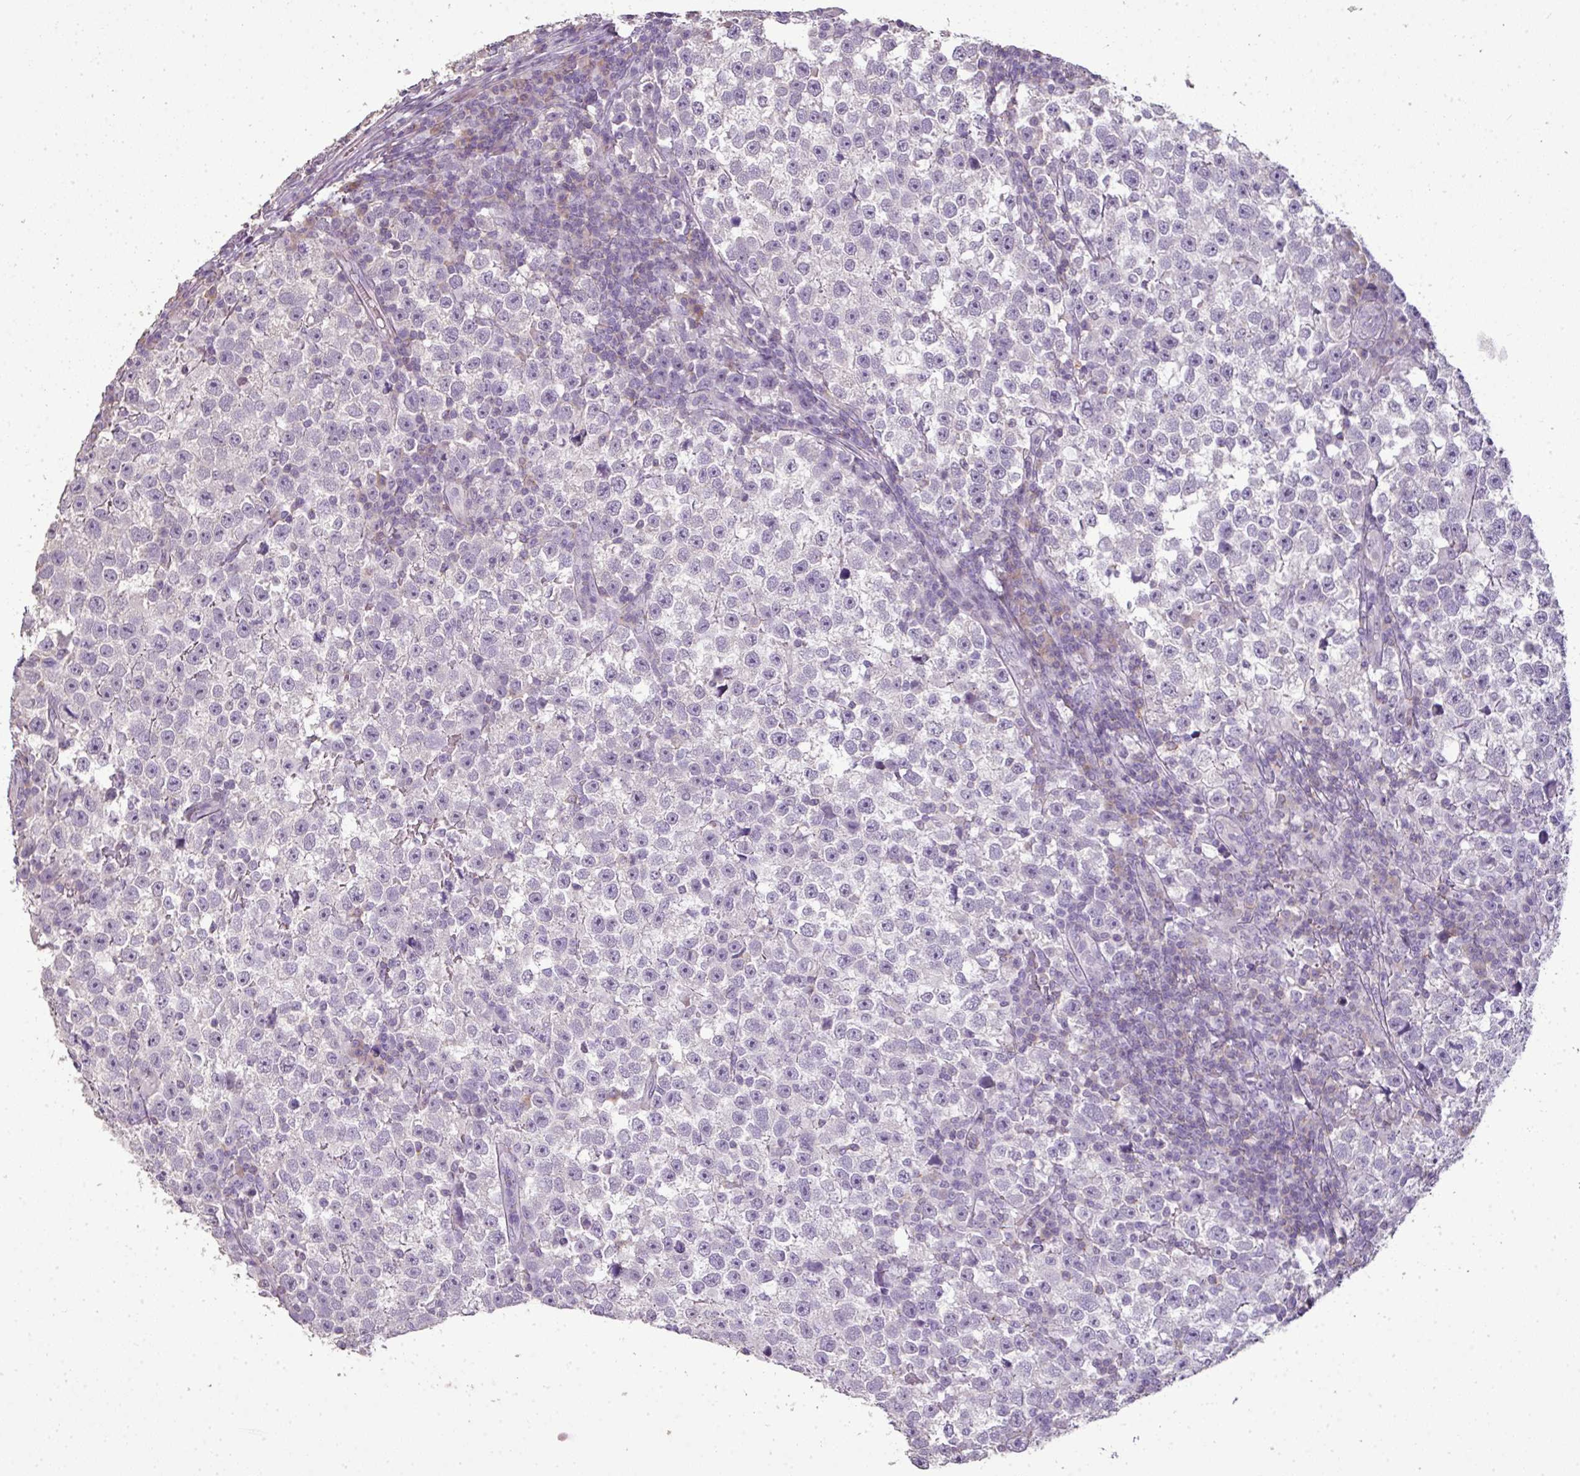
{"staining": {"intensity": "negative", "quantity": "none", "location": "none"}, "tissue": "testis cancer", "cell_type": "Tumor cells", "image_type": "cancer", "snomed": [{"axis": "morphology", "description": "Normal tissue, NOS"}, {"axis": "morphology", "description": "Seminoma, NOS"}, {"axis": "topography", "description": "Testis"}], "caption": "Tumor cells show no significant protein expression in seminoma (testis).", "gene": "LY9", "patient": {"sex": "male", "age": 43}}